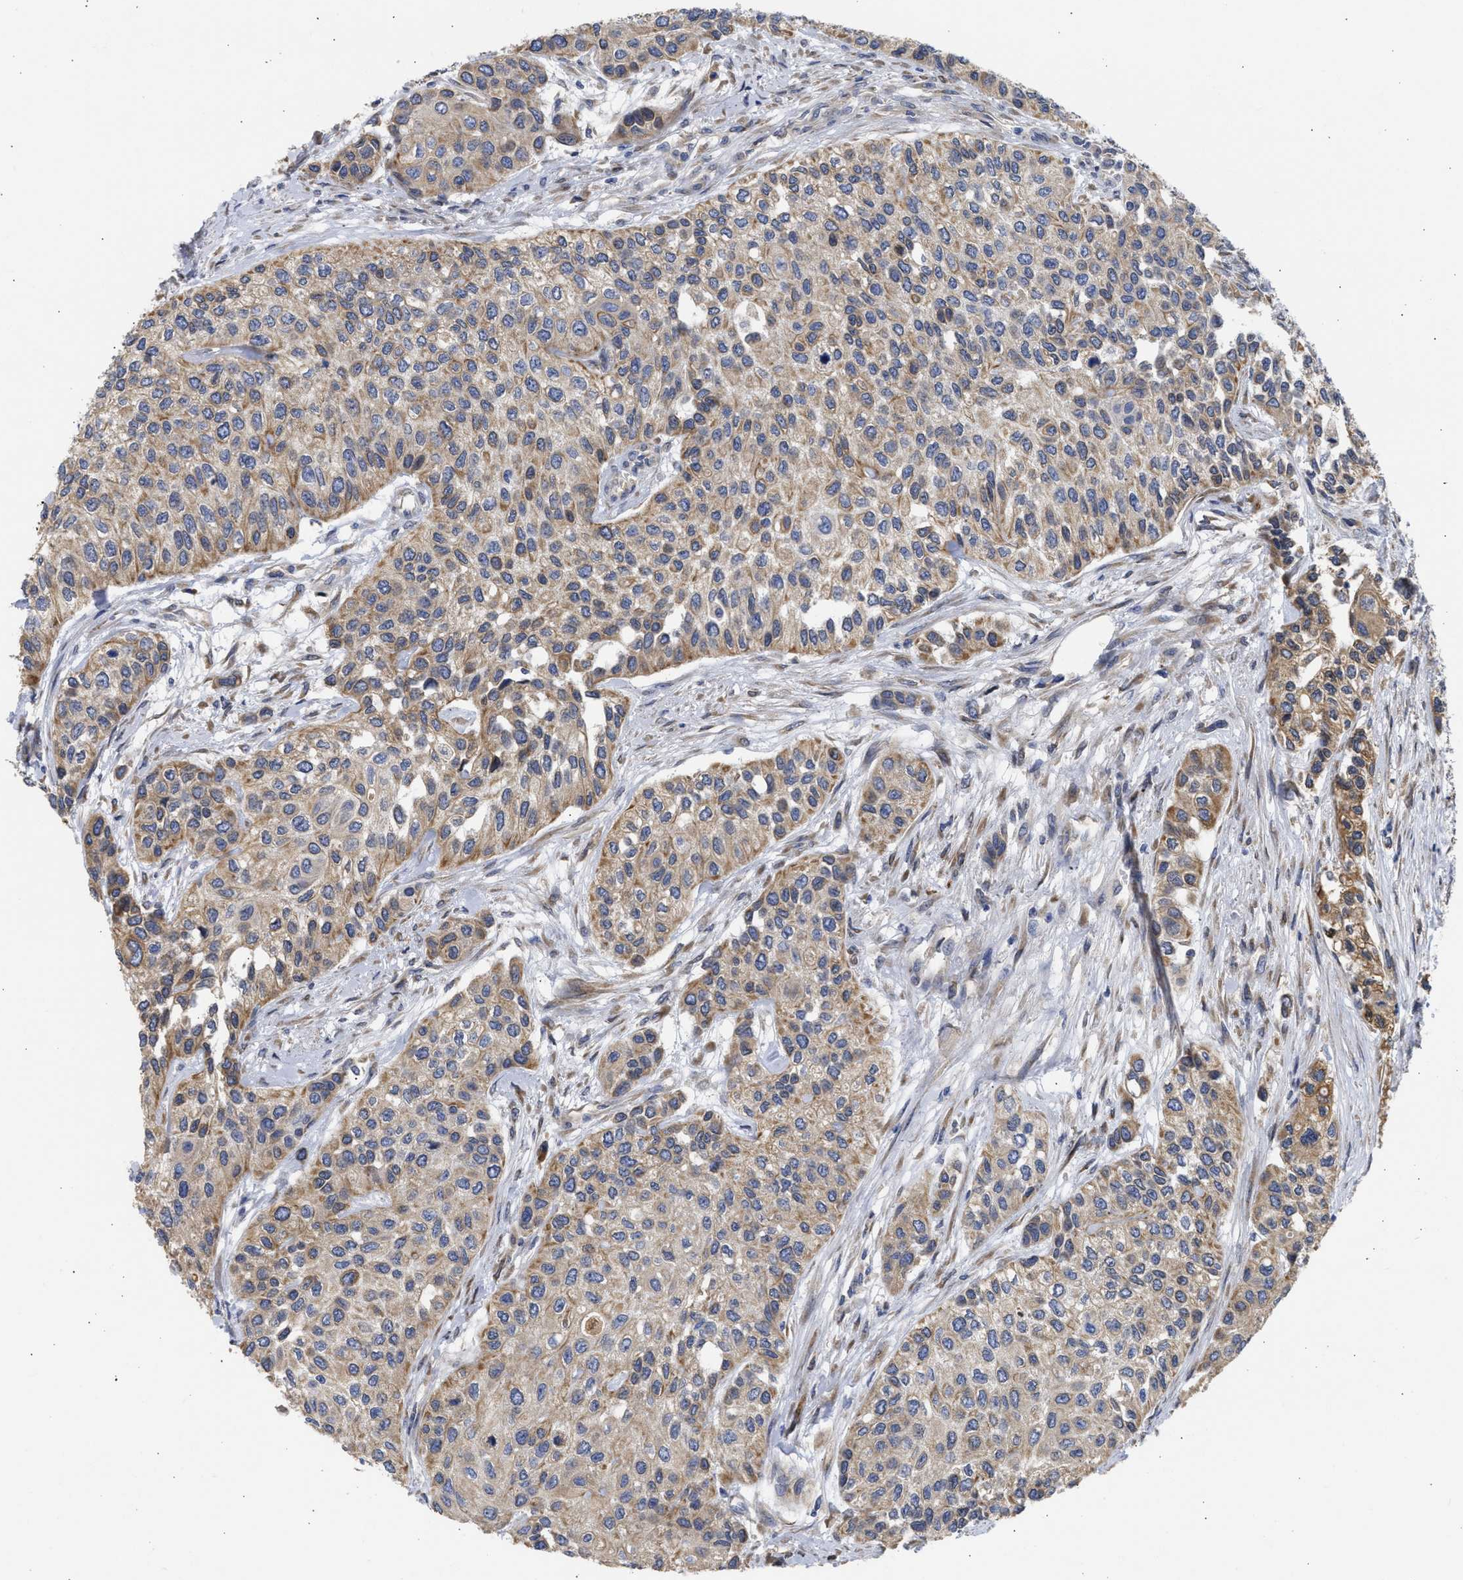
{"staining": {"intensity": "moderate", "quantity": "25%-75%", "location": "cytoplasmic/membranous"}, "tissue": "urothelial cancer", "cell_type": "Tumor cells", "image_type": "cancer", "snomed": [{"axis": "morphology", "description": "Urothelial carcinoma, High grade"}, {"axis": "topography", "description": "Urinary bladder"}], "caption": "Urothelial cancer stained with immunohistochemistry exhibits moderate cytoplasmic/membranous expression in approximately 25%-75% of tumor cells.", "gene": "TMED1", "patient": {"sex": "female", "age": 56}}